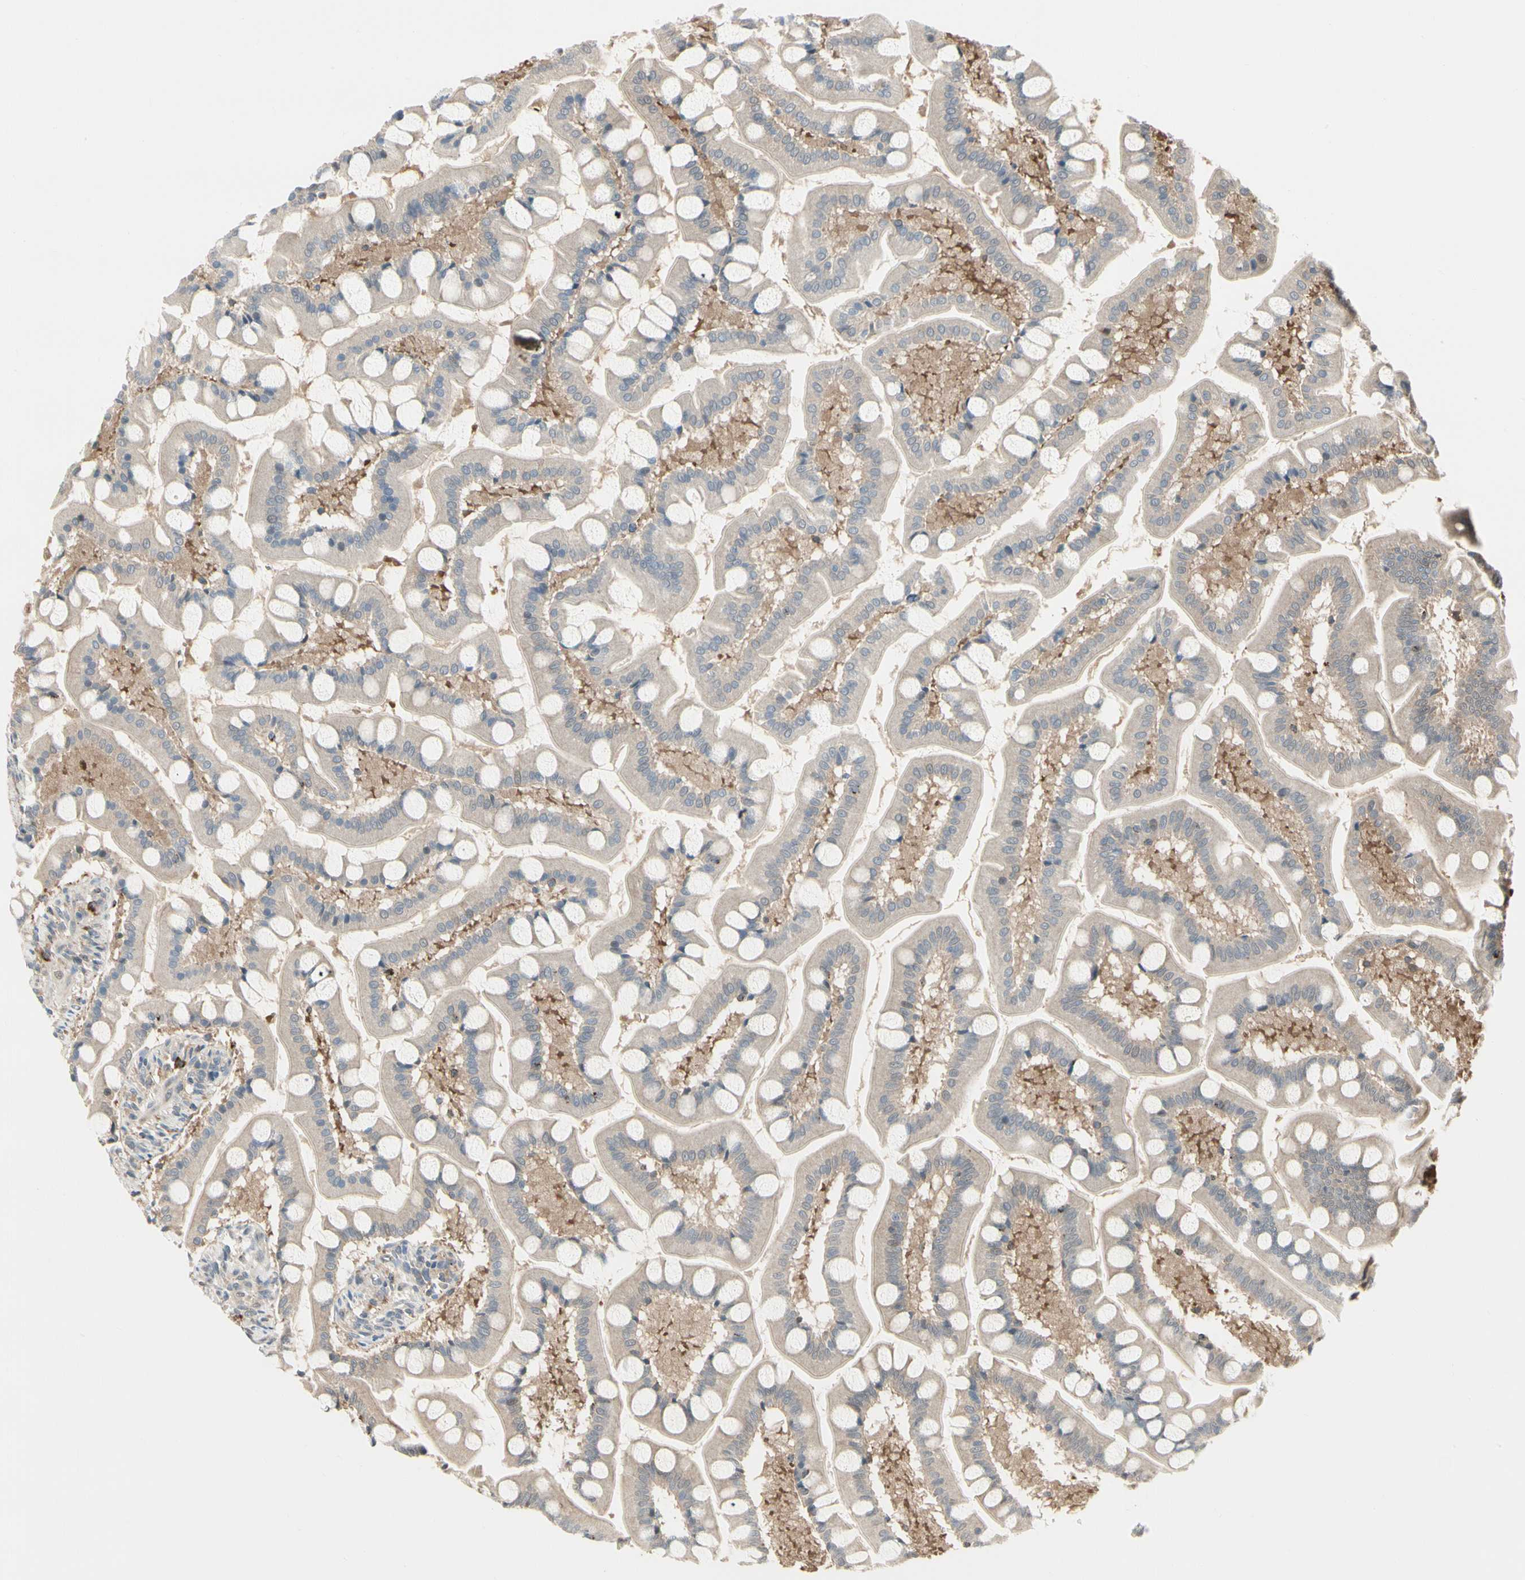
{"staining": {"intensity": "negative", "quantity": "none", "location": "none"}, "tissue": "small intestine", "cell_type": "Glandular cells", "image_type": "normal", "snomed": [{"axis": "morphology", "description": "Normal tissue, NOS"}, {"axis": "topography", "description": "Small intestine"}], "caption": "The immunohistochemistry histopathology image has no significant staining in glandular cells of small intestine.", "gene": "EVC", "patient": {"sex": "male", "age": 41}}